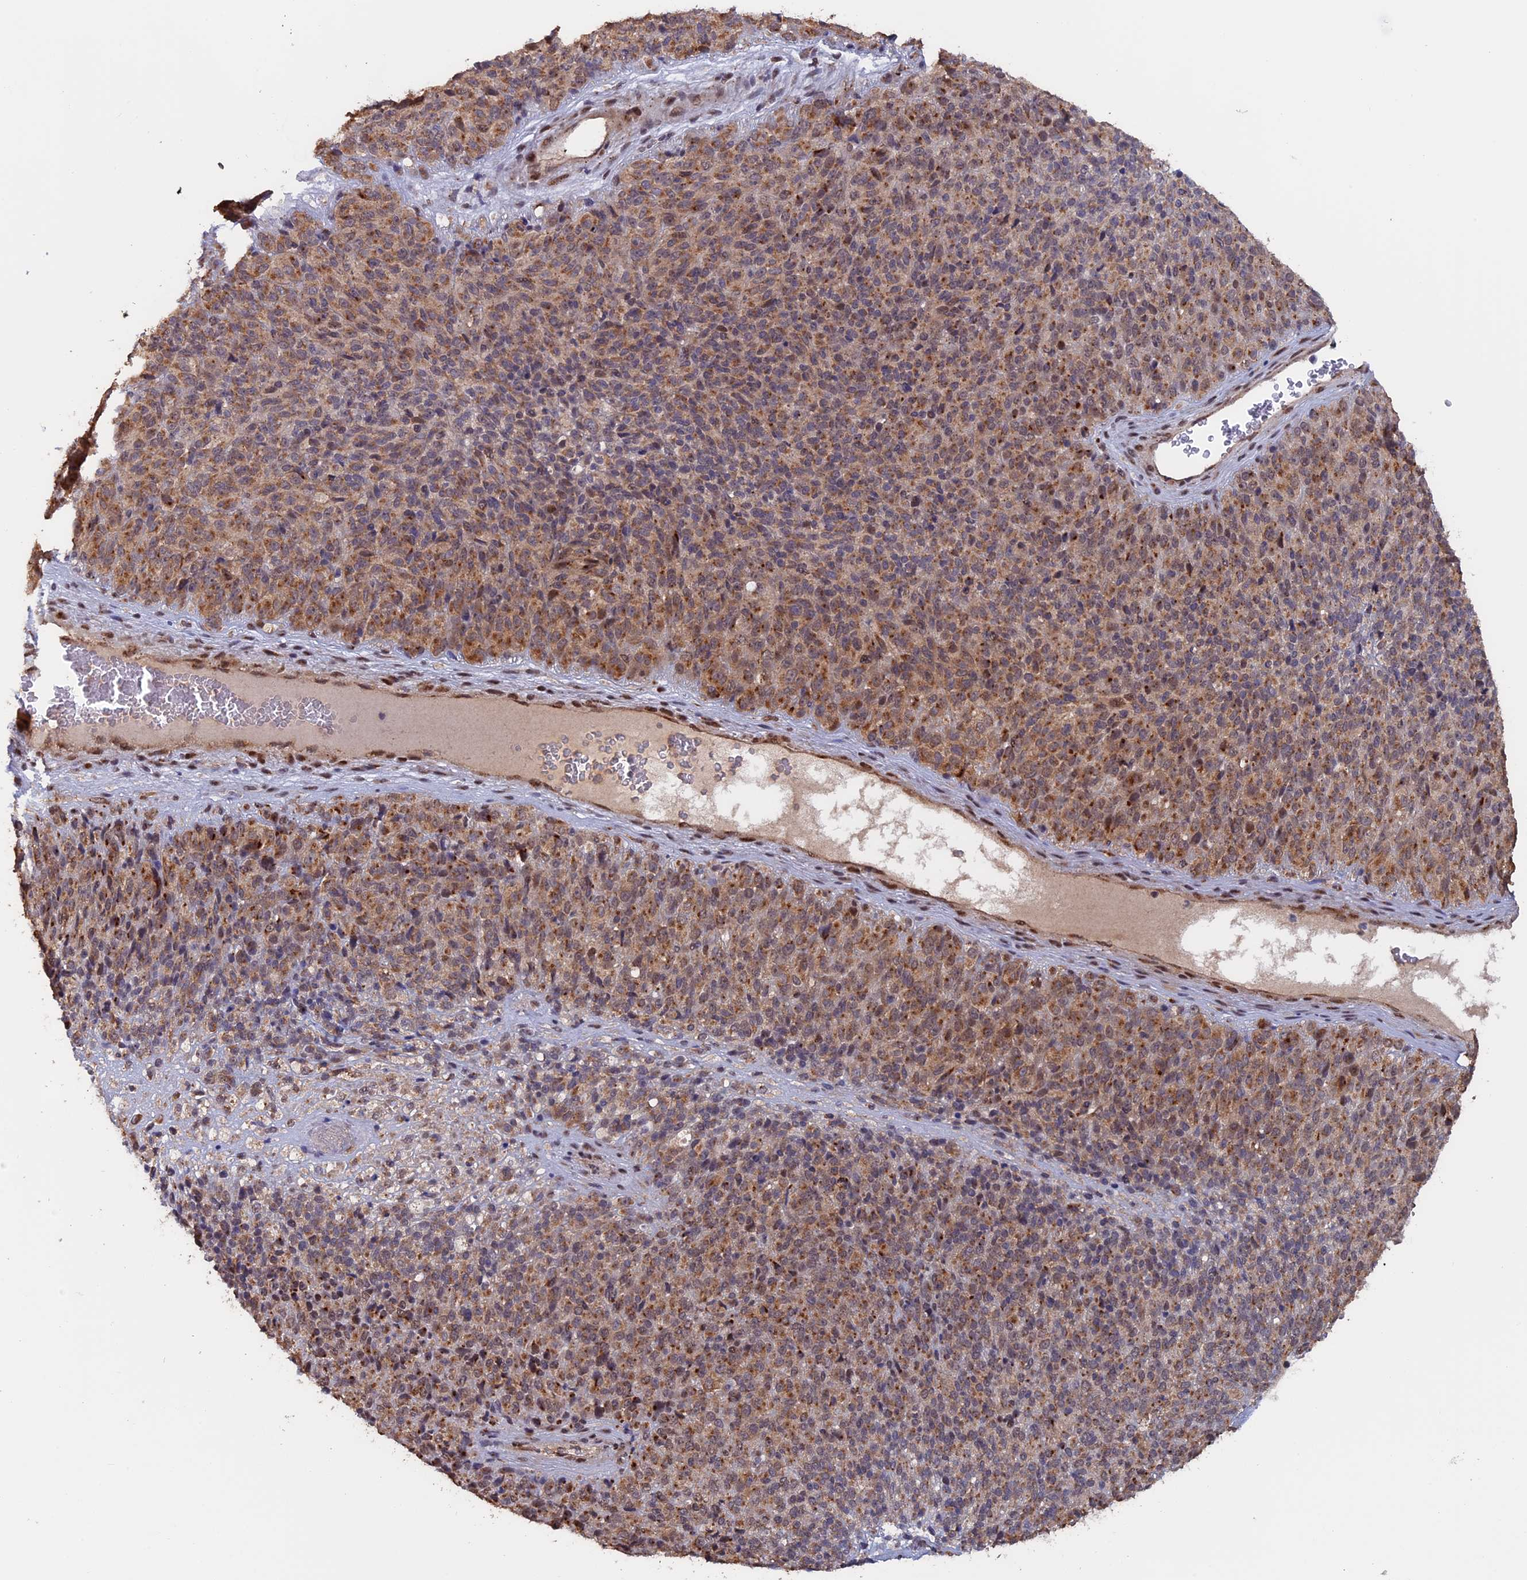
{"staining": {"intensity": "moderate", "quantity": ">75%", "location": "cytoplasmic/membranous"}, "tissue": "melanoma", "cell_type": "Tumor cells", "image_type": "cancer", "snomed": [{"axis": "morphology", "description": "Malignant melanoma, Metastatic site"}, {"axis": "topography", "description": "Brain"}], "caption": "Melanoma stained with immunohistochemistry shows moderate cytoplasmic/membranous staining in about >75% of tumor cells.", "gene": "PIGQ", "patient": {"sex": "female", "age": 56}}